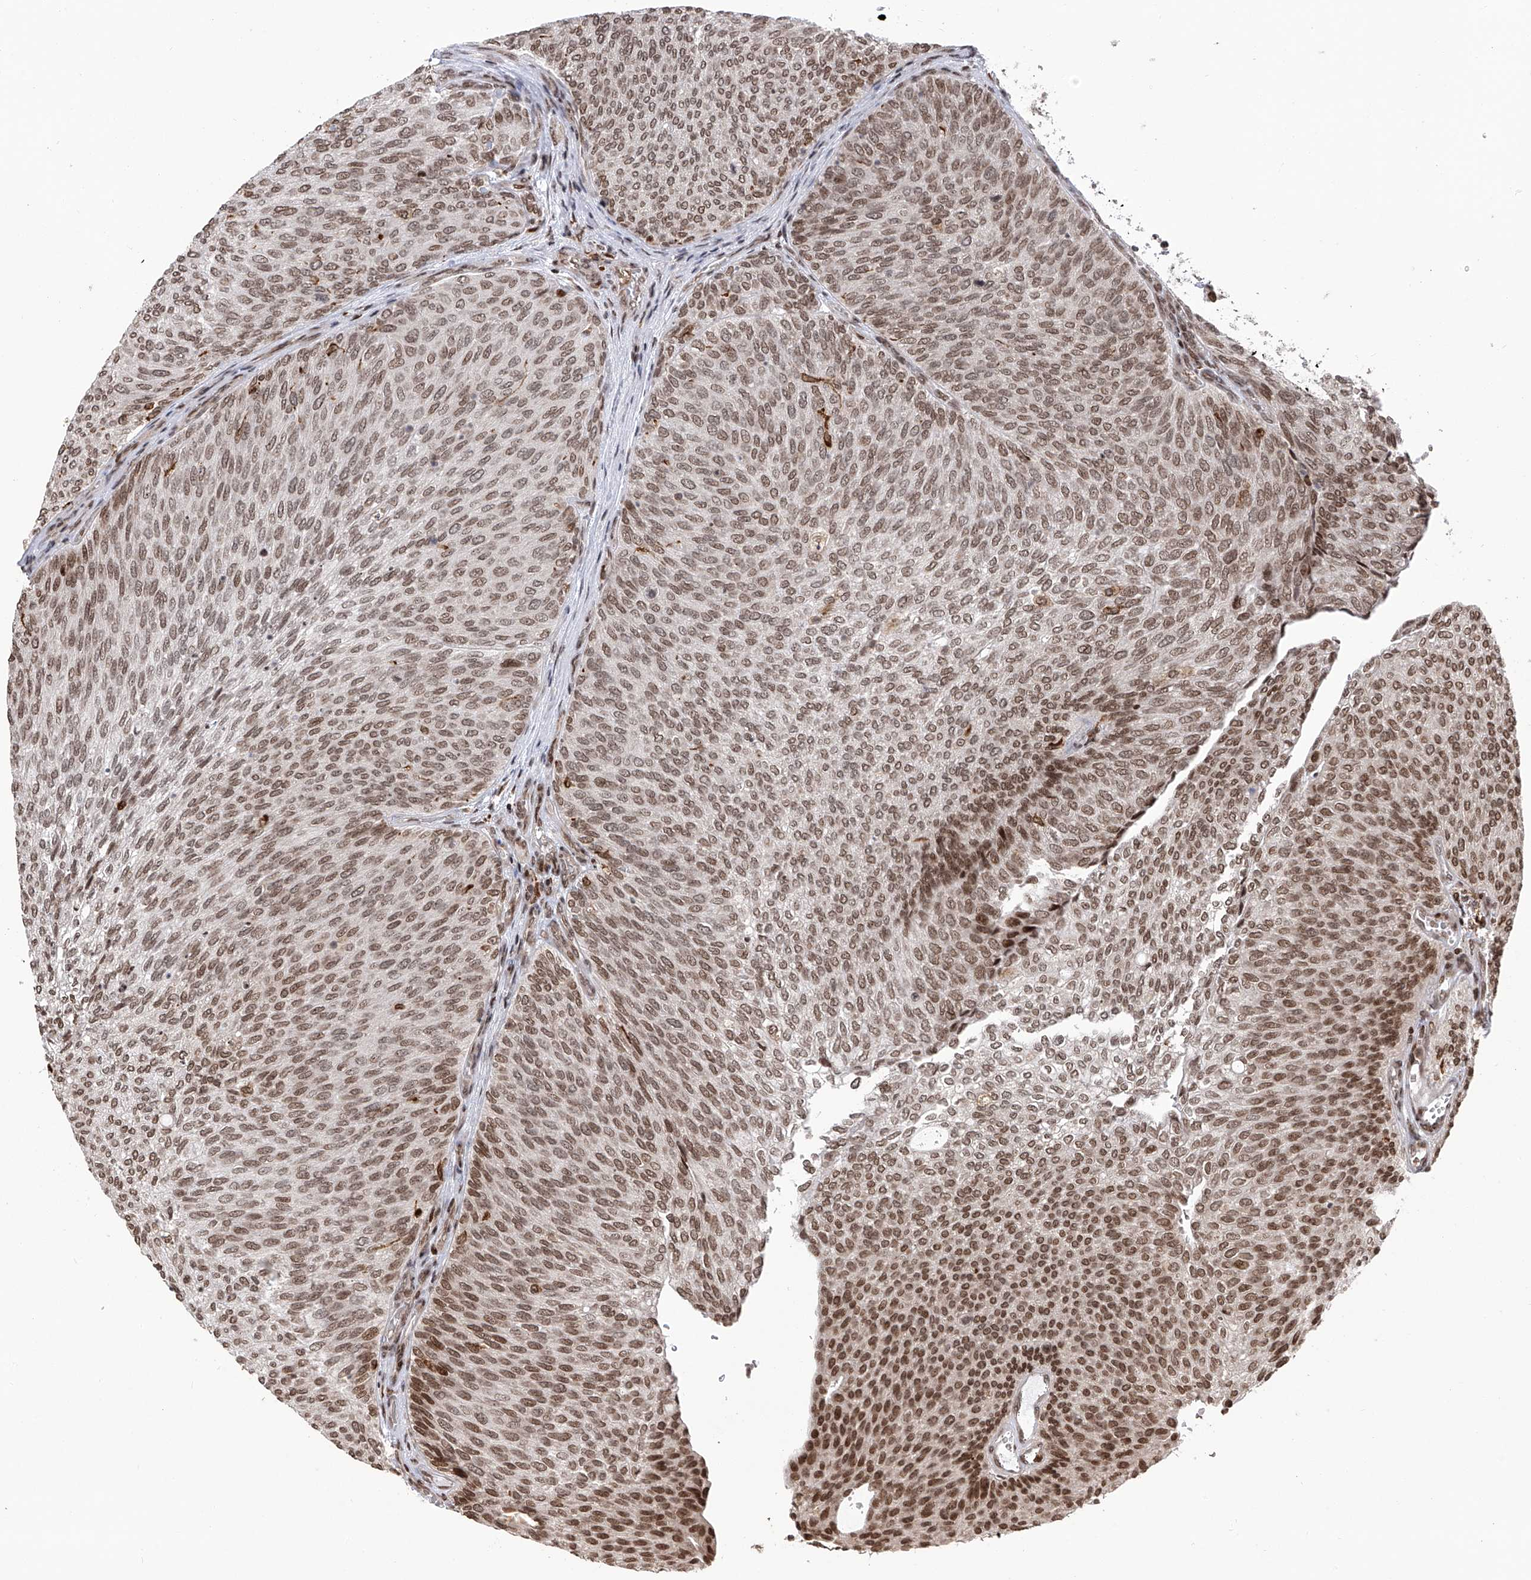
{"staining": {"intensity": "moderate", "quantity": ">75%", "location": "nuclear"}, "tissue": "urothelial cancer", "cell_type": "Tumor cells", "image_type": "cancer", "snomed": [{"axis": "morphology", "description": "Urothelial carcinoma, Low grade"}, {"axis": "topography", "description": "Urinary bladder"}], "caption": "A brown stain highlights moderate nuclear expression of a protein in human urothelial cancer tumor cells.", "gene": "PAK1IP1", "patient": {"sex": "female", "age": 79}}